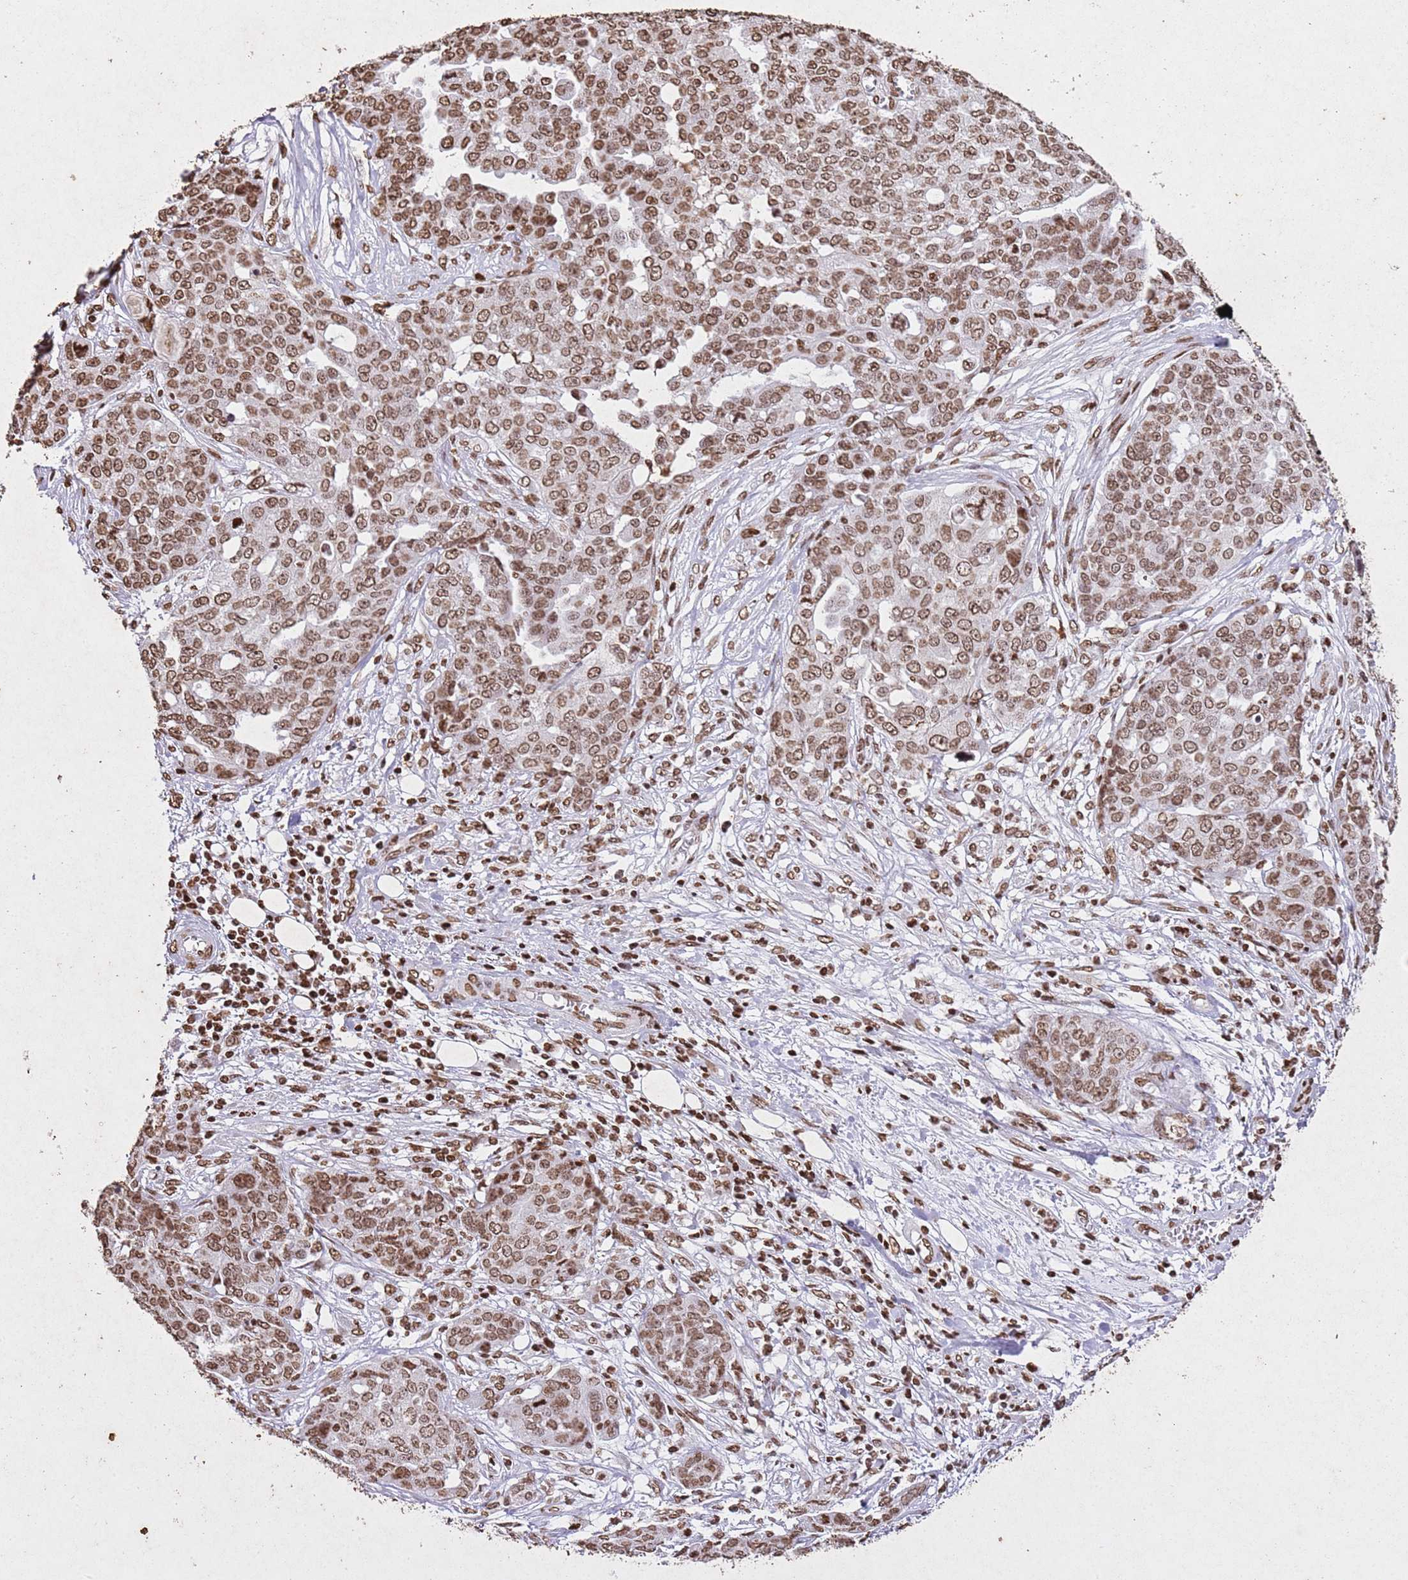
{"staining": {"intensity": "moderate", "quantity": ">75%", "location": "nuclear"}, "tissue": "ovarian cancer", "cell_type": "Tumor cells", "image_type": "cancer", "snomed": [{"axis": "morphology", "description": "Cystadenocarcinoma, serous, NOS"}, {"axis": "topography", "description": "Soft tissue"}, {"axis": "topography", "description": "Ovary"}], "caption": "Immunohistochemistry histopathology image of human ovarian cancer (serous cystadenocarcinoma) stained for a protein (brown), which exhibits medium levels of moderate nuclear expression in approximately >75% of tumor cells.", "gene": "BMAL1", "patient": {"sex": "female", "age": 57}}